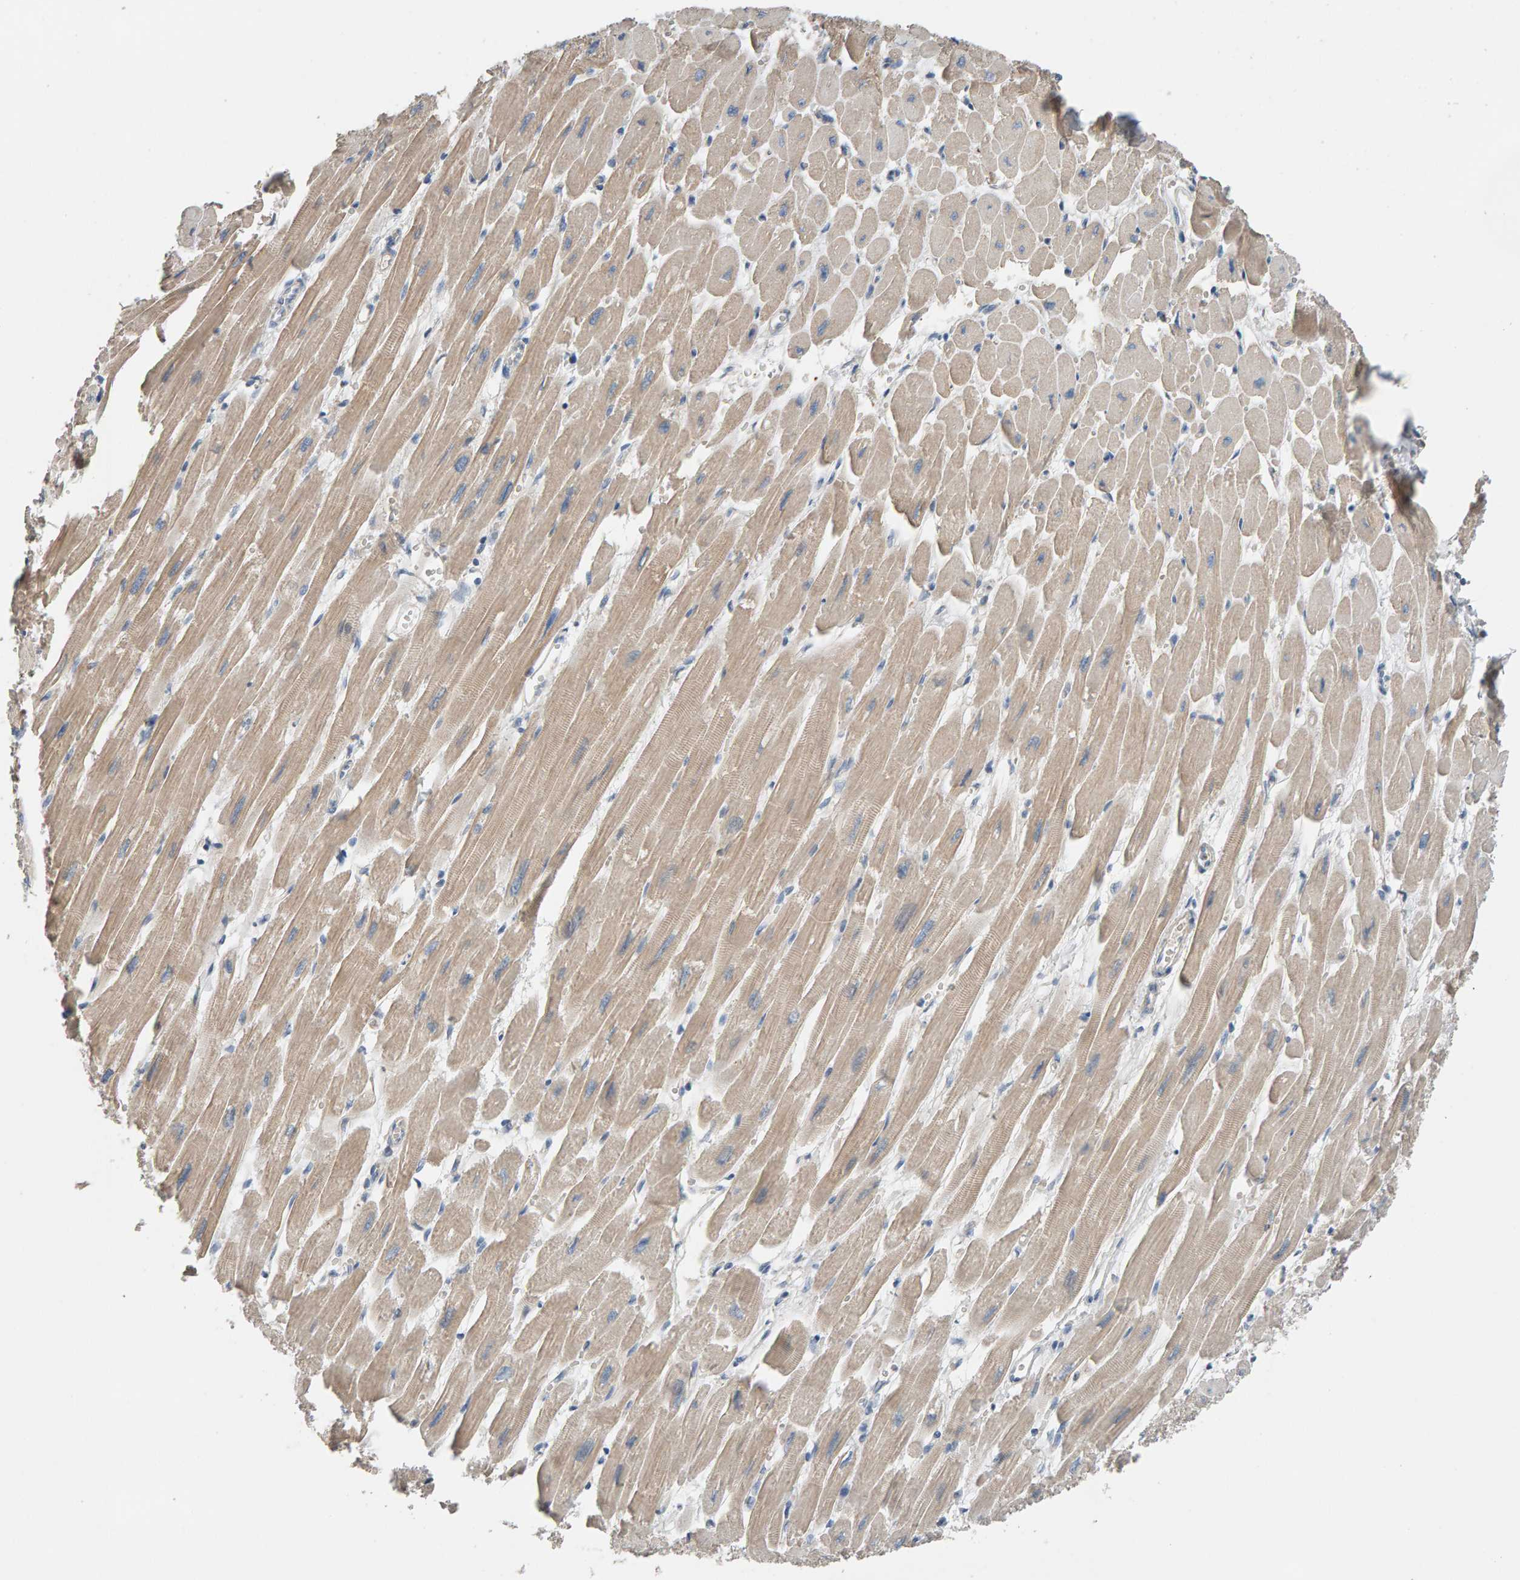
{"staining": {"intensity": "weak", "quantity": ">75%", "location": "cytoplasmic/membranous"}, "tissue": "heart muscle", "cell_type": "Cardiomyocytes", "image_type": "normal", "snomed": [{"axis": "morphology", "description": "Normal tissue, NOS"}, {"axis": "topography", "description": "Heart"}], "caption": "A high-resolution image shows IHC staining of normal heart muscle, which exhibits weak cytoplasmic/membranous staining in approximately >75% of cardiomyocytes.", "gene": "IPPK", "patient": {"sex": "male", "age": 49}}